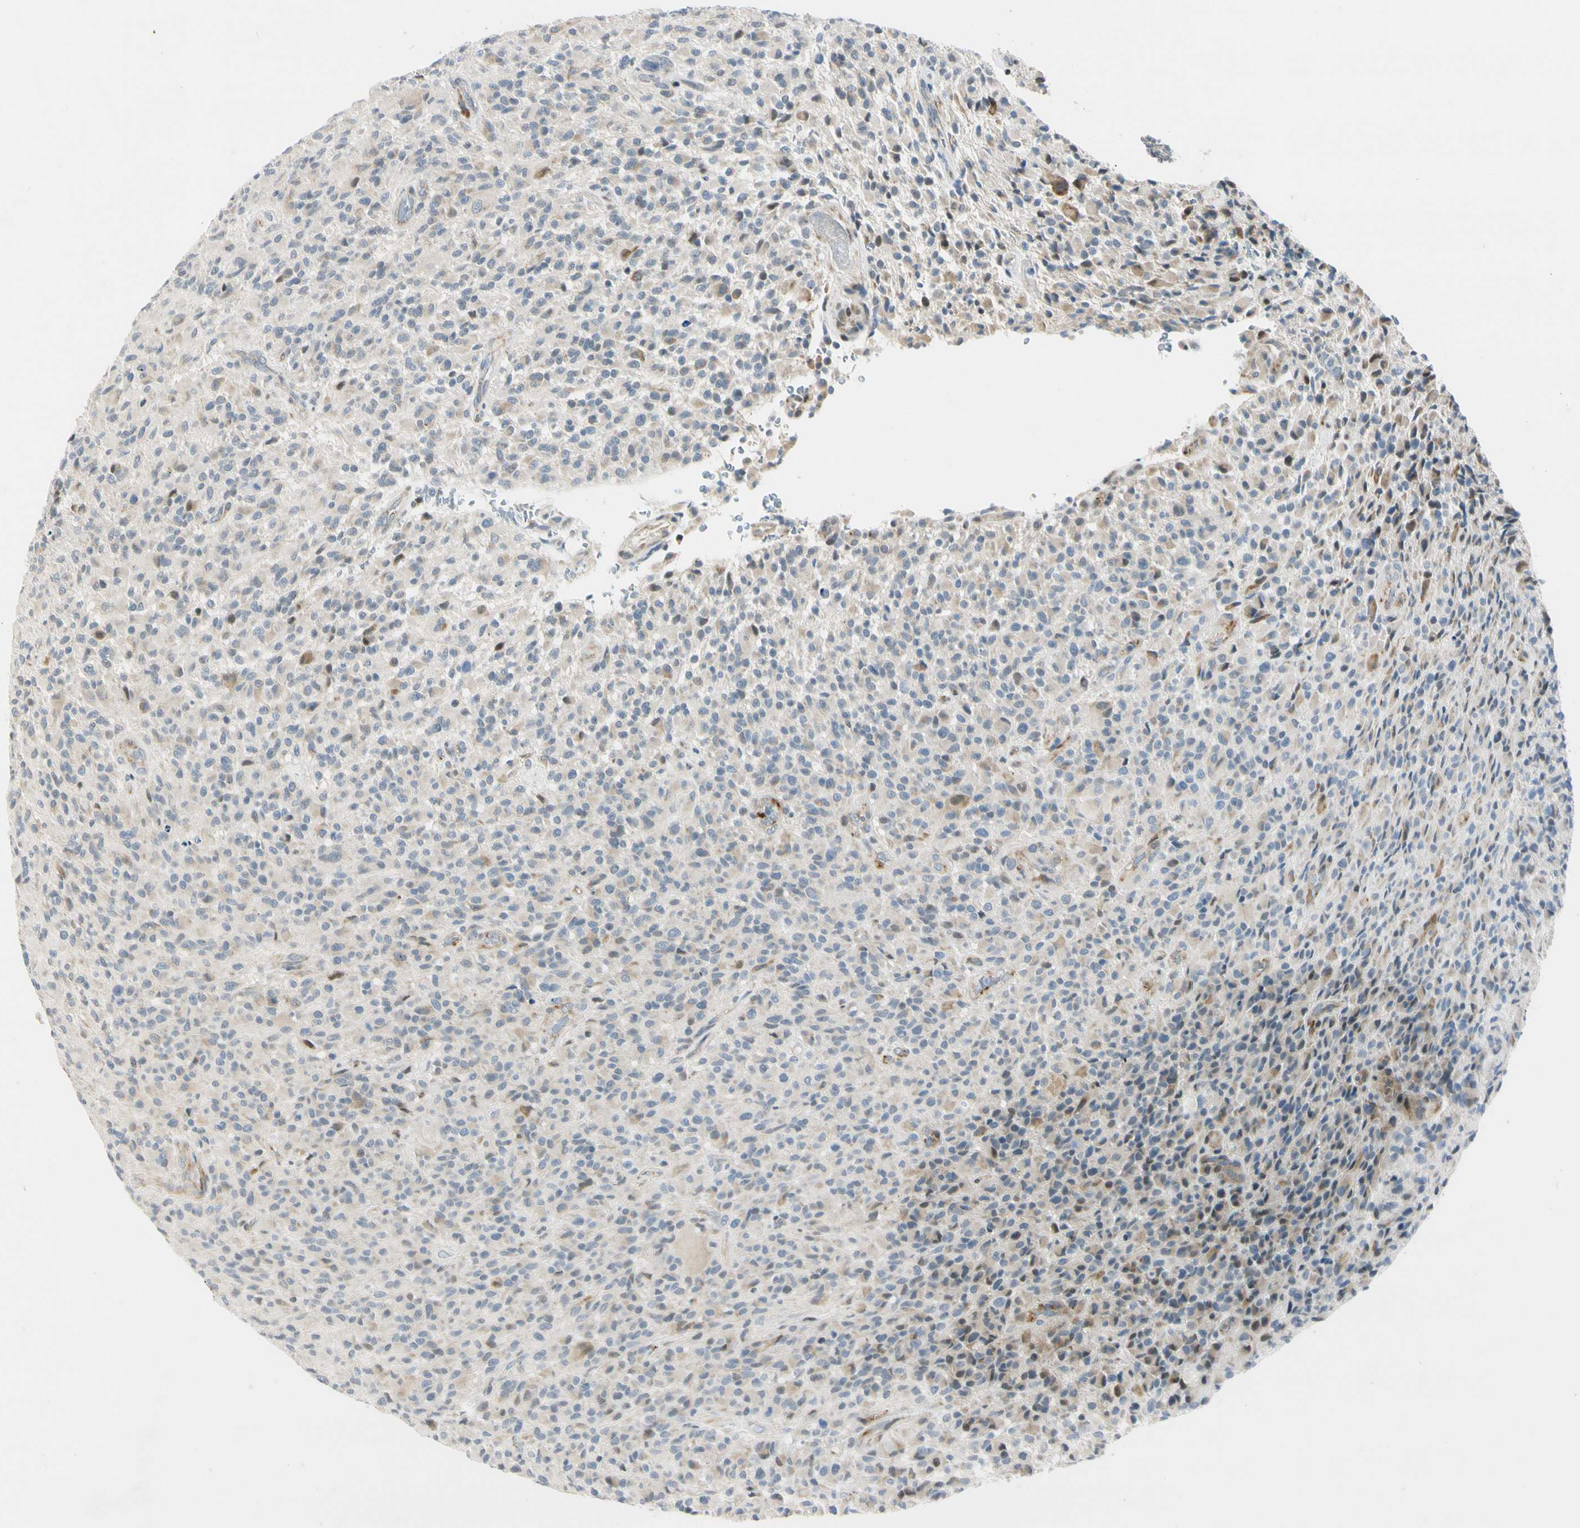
{"staining": {"intensity": "weak", "quantity": "25%-75%", "location": "cytoplasmic/membranous,nuclear"}, "tissue": "glioma", "cell_type": "Tumor cells", "image_type": "cancer", "snomed": [{"axis": "morphology", "description": "Glioma, malignant, High grade"}, {"axis": "topography", "description": "Brain"}], "caption": "DAB immunohistochemical staining of malignant glioma (high-grade) exhibits weak cytoplasmic/membranous and nuclear protein positivity in approximately 25%-75% of tumor cells.", "gene": "NPDC1", "patient": {"sex": "male", "age": 71}}